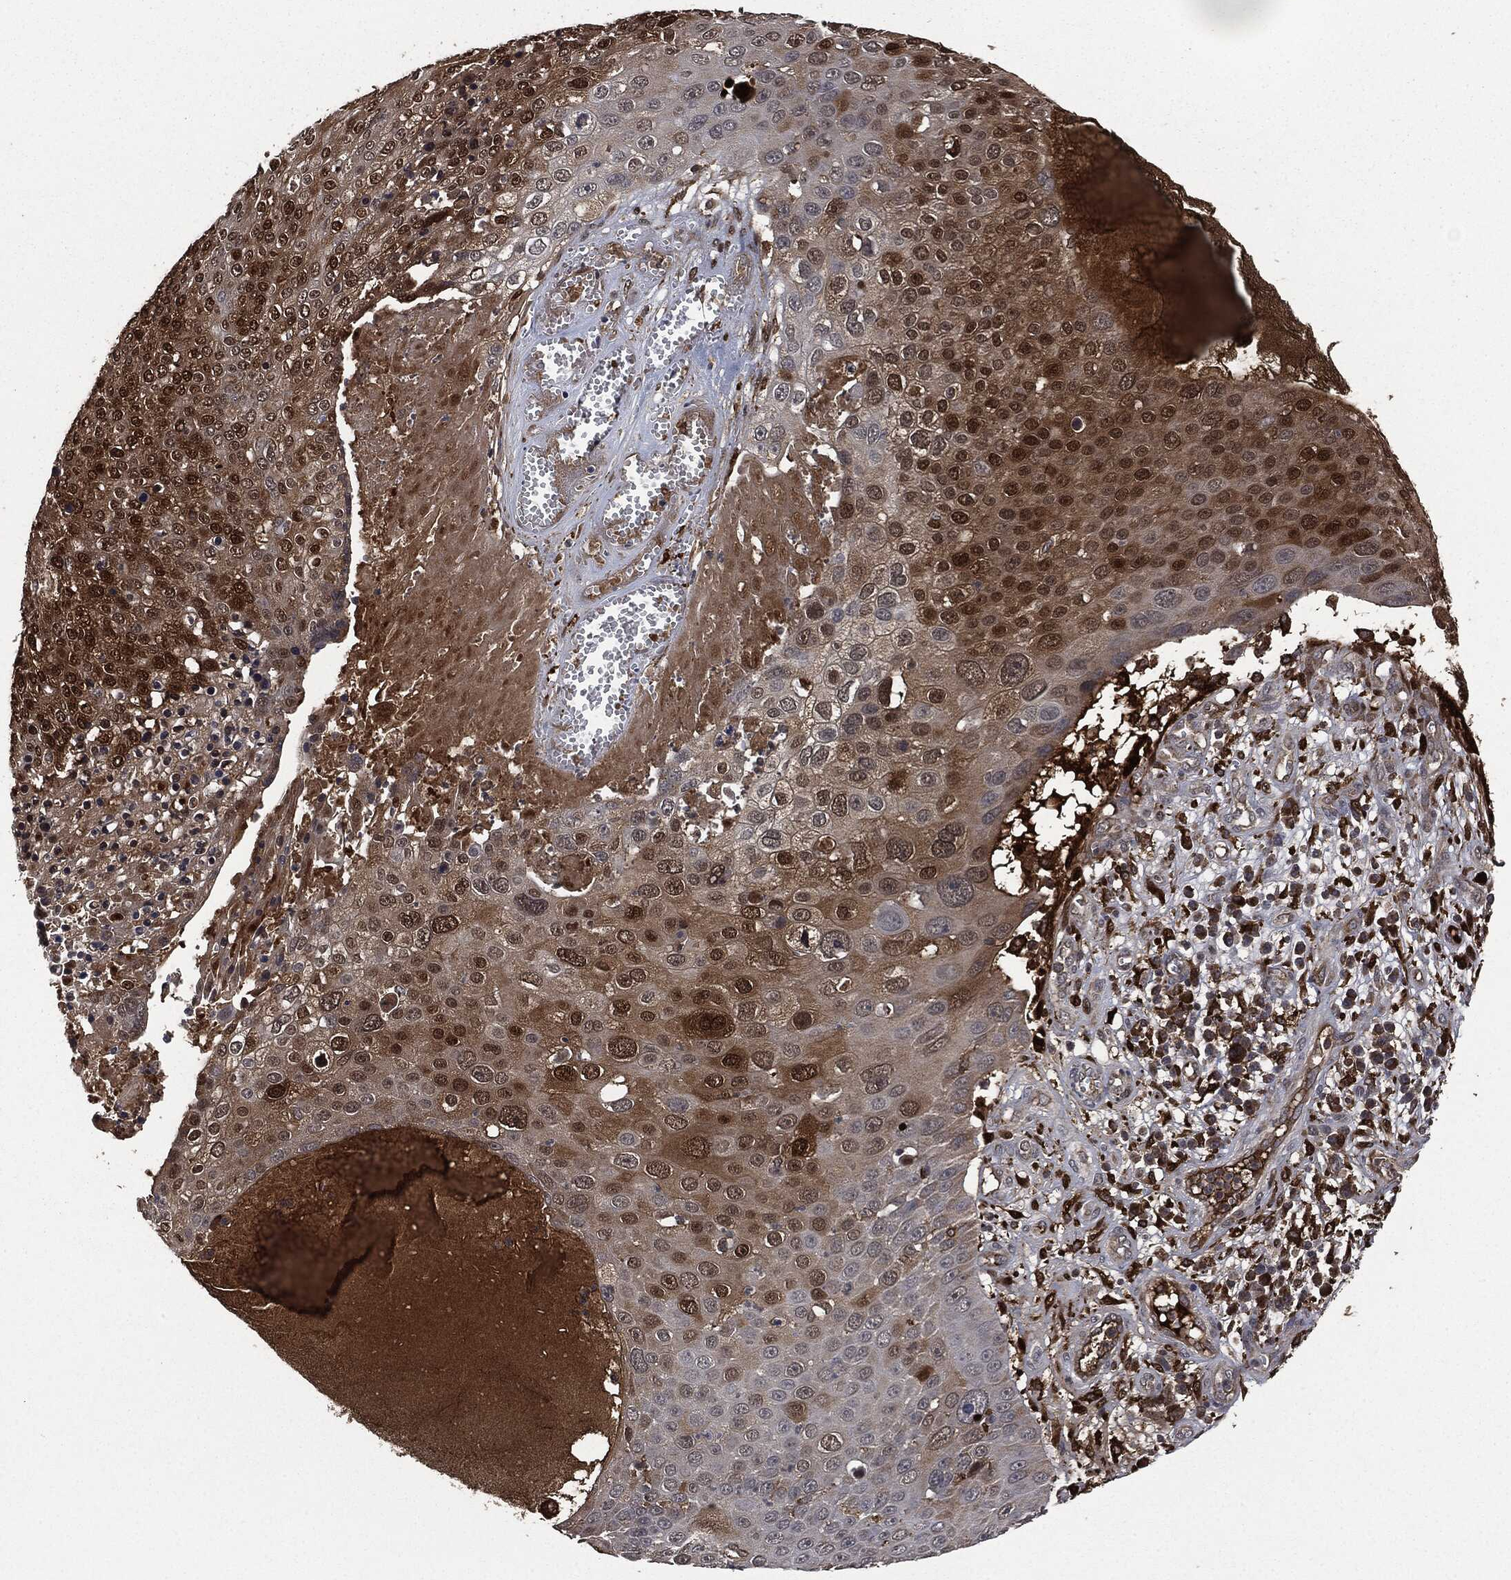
{"staining": {"intensity": "strong", "quantity": "<25%", "location": "cytoplasmic/membranous,nuclear"}, "tissue": "skin cancer", "cell_type": "Tumor cells", "image_type": "cancer", "snomed": [{"axis": "morphology", "description": "Squamous cell carcinoma, NOS"}, {"axis": "topography", "description": "Skin"}], "caption": "Protein expression analysis of skin cancer (squamous cell carcinoma) shows strong cytoplasmic/membranous and nuclear positivity in approximately <25% of tumor cells. The staining was performed using DAB, with brown indicating positive protein expression. Nuclei are stained blue with hematoxylin.", "gene": "CRABP2", "patient": {"sex": "male", "age": 71}}